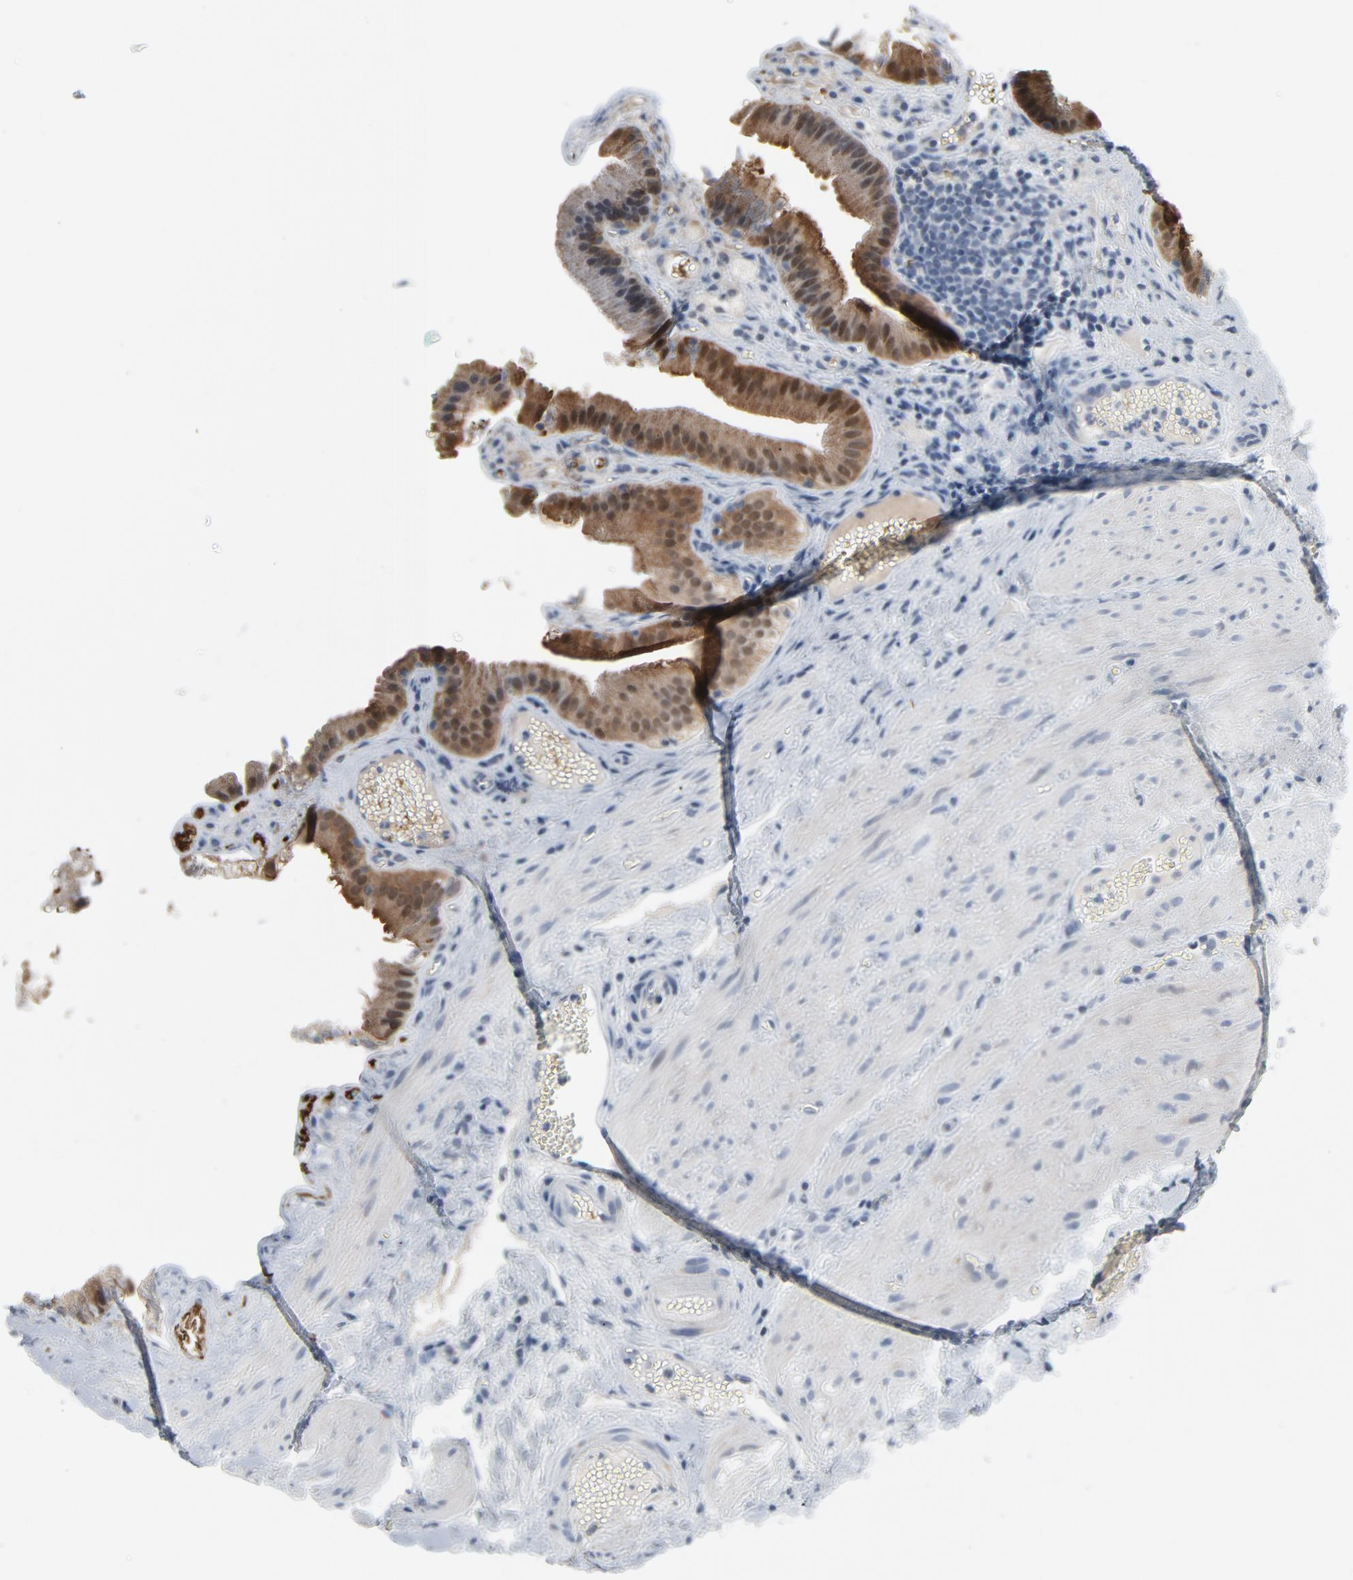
{"staining": {"intensity": "moderate", "quantity": ">75%", "location": "cytoplasmic/membranous"}, "tissue": "gallbladder", "cell_type": "Glandular cells", "image_type": "normal", "snomed": [{"axis": "morphology", "description": "Normal tissue, NOS"}, {"axis": "topography", "description": "Gallbladder"}], "caption": "Moderate cytoplasmic/membranous protein positivity is identified in about >75% of glandular cells in gallbladder. Immunohistochemistry stains the protein of interest in brown and the nuclei are stained blue.", "gene": "GPX2", "patient": {"sex": "female", "age": 24}}